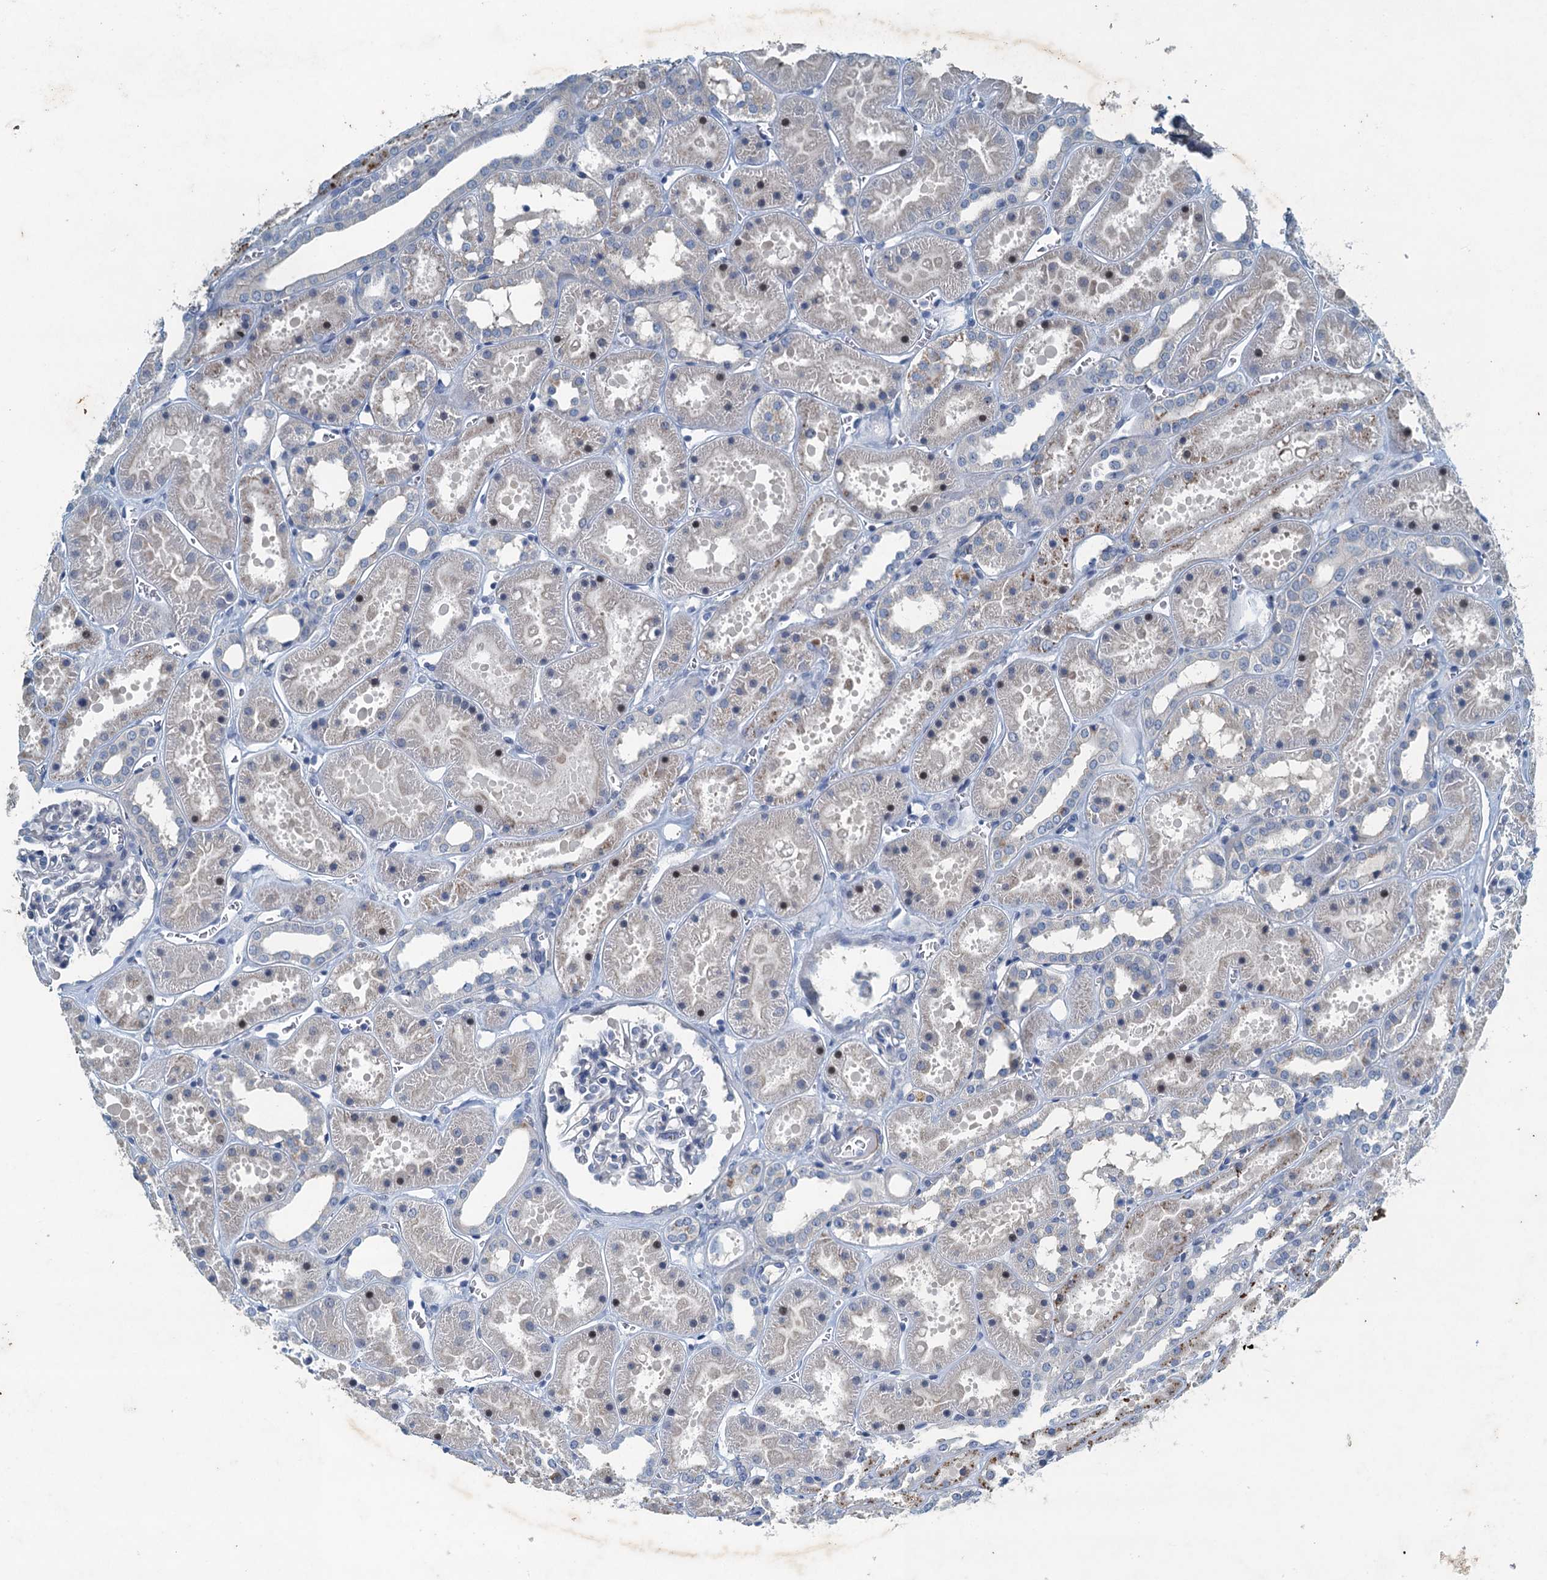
{"staining": {"intensity": "negative", "quantity": "none", "location": "none"}, "tissue": "kidney", "cell_type": "Cells in glomeruli", "image_type": "normal", "snomed": [{"axis": "morphology", "description": "Normal tissue, NOS"}, {"axis": "topography", "description": "Kidney"}], "caption": "Immunohistochemical staining of unremarkable kidney demonstrates no significant expression in cells in glomeruli. (IHC, brightfield microscopy, high magnification).", "gene": "CBLIF", "patient": {"sex": "female", "age": 41}}